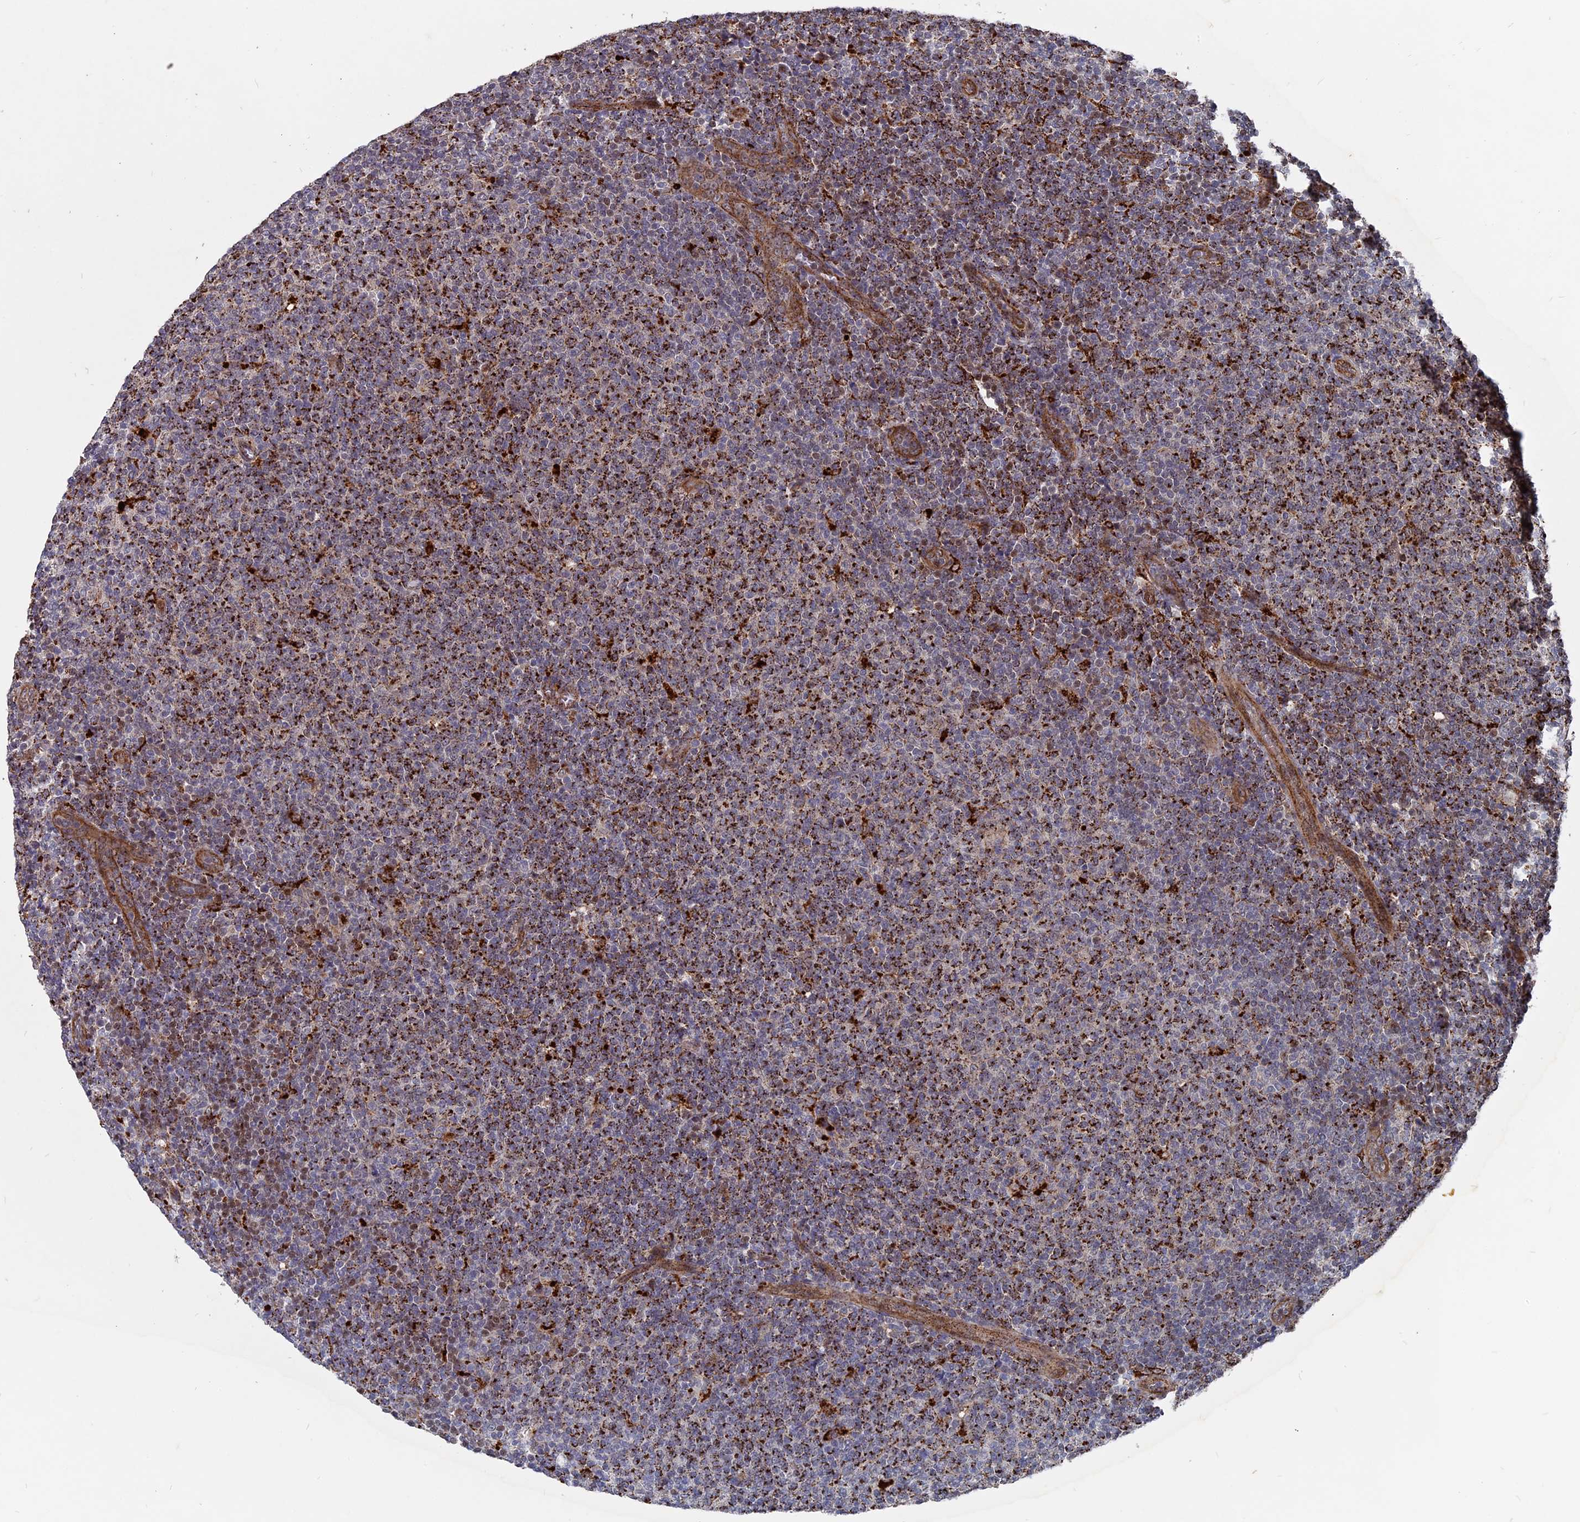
{"staining": {"intensity": "moderate", "quantity": ">75%", "location": "cytoplasmic/membranous"}, "tissue": "lymphoma", "cell_type": "Tumor cells", "image_type": "cancer", "snomed": [{"axis": "morphology", "description": "Malignant lymphoma, non-Hodgkin's type, Low grade"}, {"axis": "topography", "description": "Lymph node"}], "caption": "A brown stain highlights moderate cytoplasmic/membranous staining of a protein in human lymphoma tumor cells.", "gene": "NOSIP", "patient": {"sex": "male", "age": 66}}